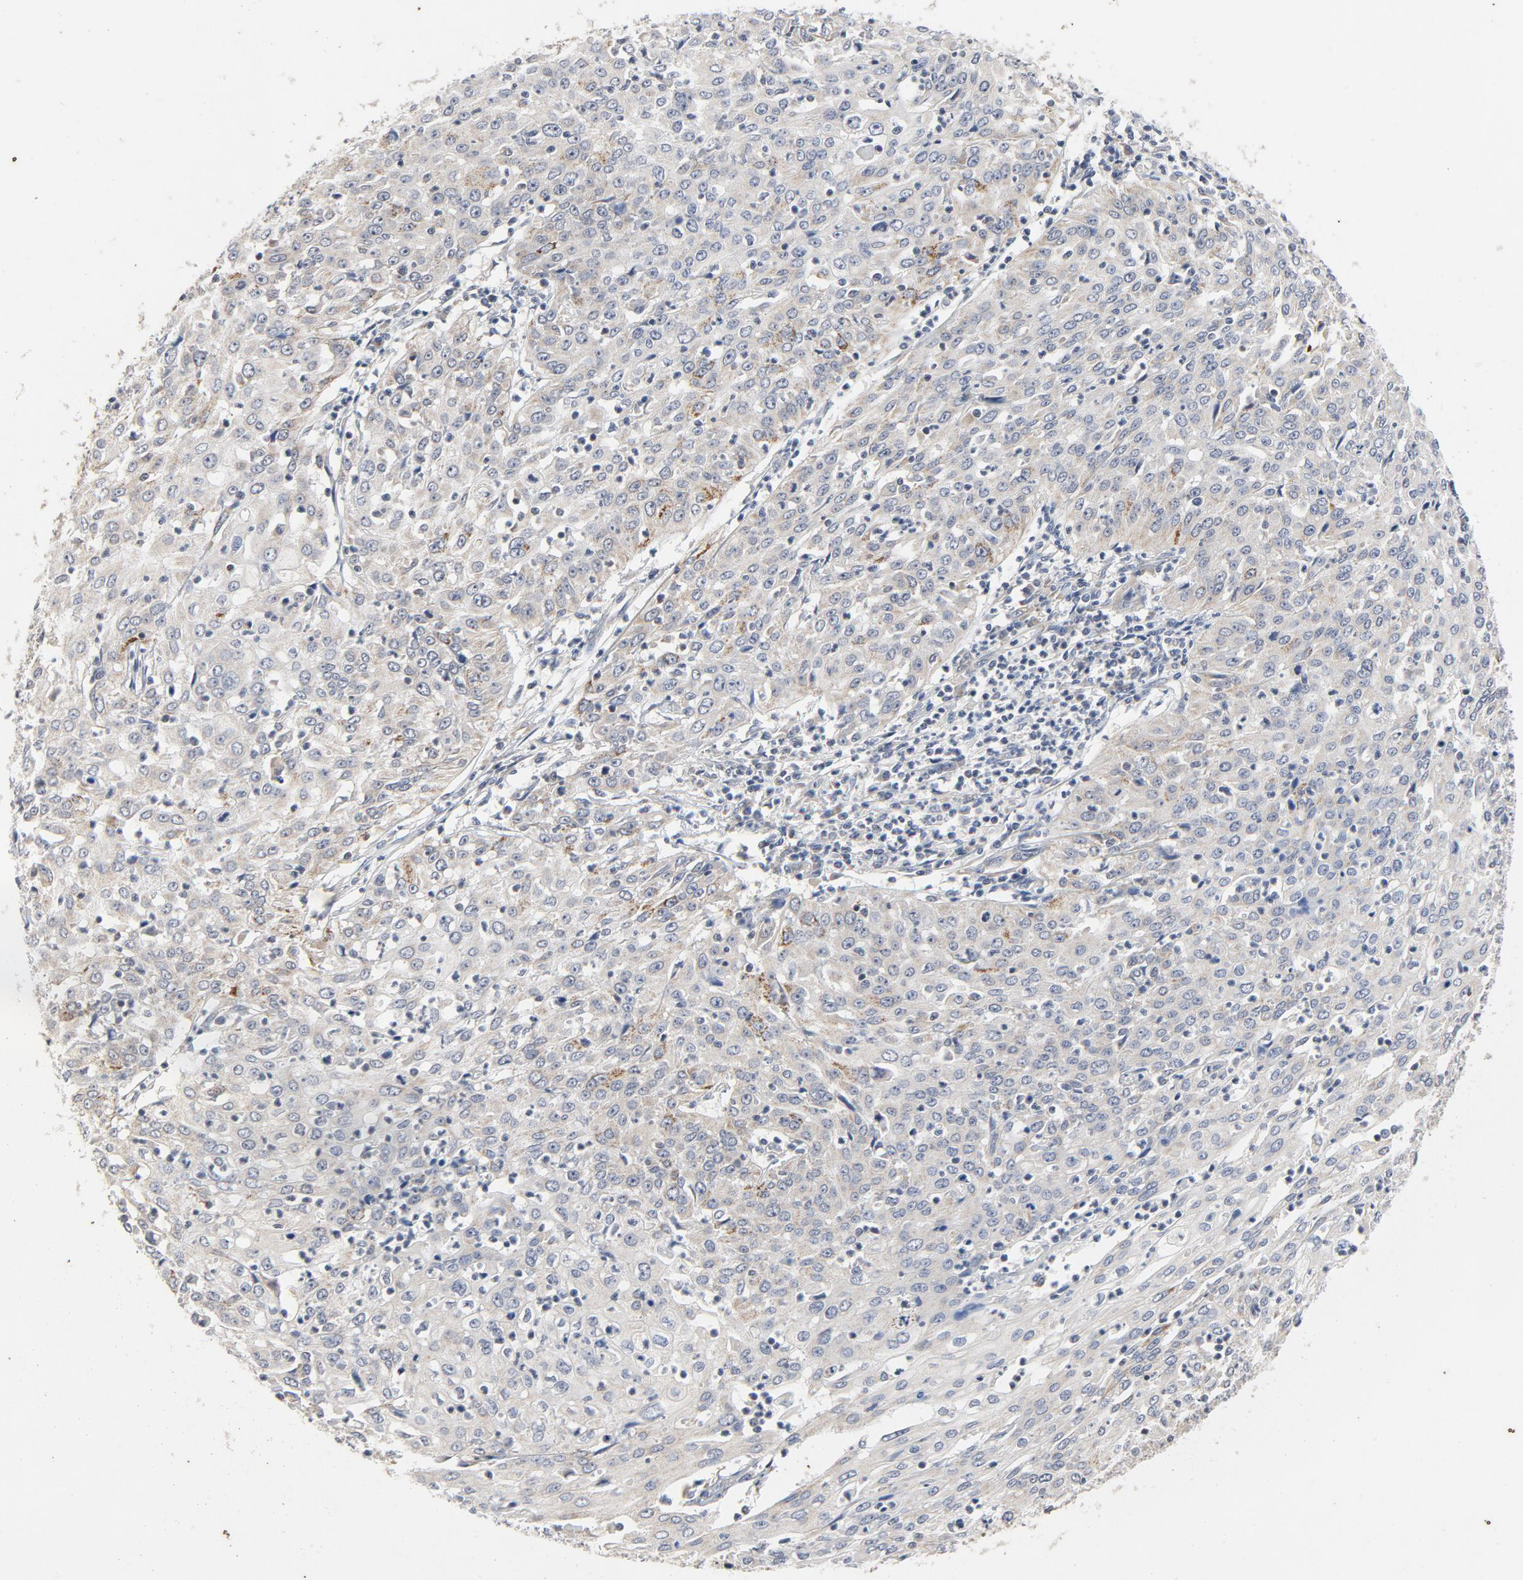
{"staining": {"intensity": "moderate", "quantity": "<25%", "location": "cytoplasmic/membranous"}, "tissue": "cervical cancer", "cell_type": "Tumor cells", "image_type": "cancer", "snomed": [{"axis": "morphology", "description": "Squamous cell carcinoma, NOS"}, {"axis": "topography", "description": "Cervix"}], "caption": "Moderate cytoplasmic/membranous protein positivity is appreciated in approximately <25% of tumor cells in cervical cancer (squamous cell carcinoma).", "gene": "C14orf119", "patient": {"sex": "female", "age": 39}}